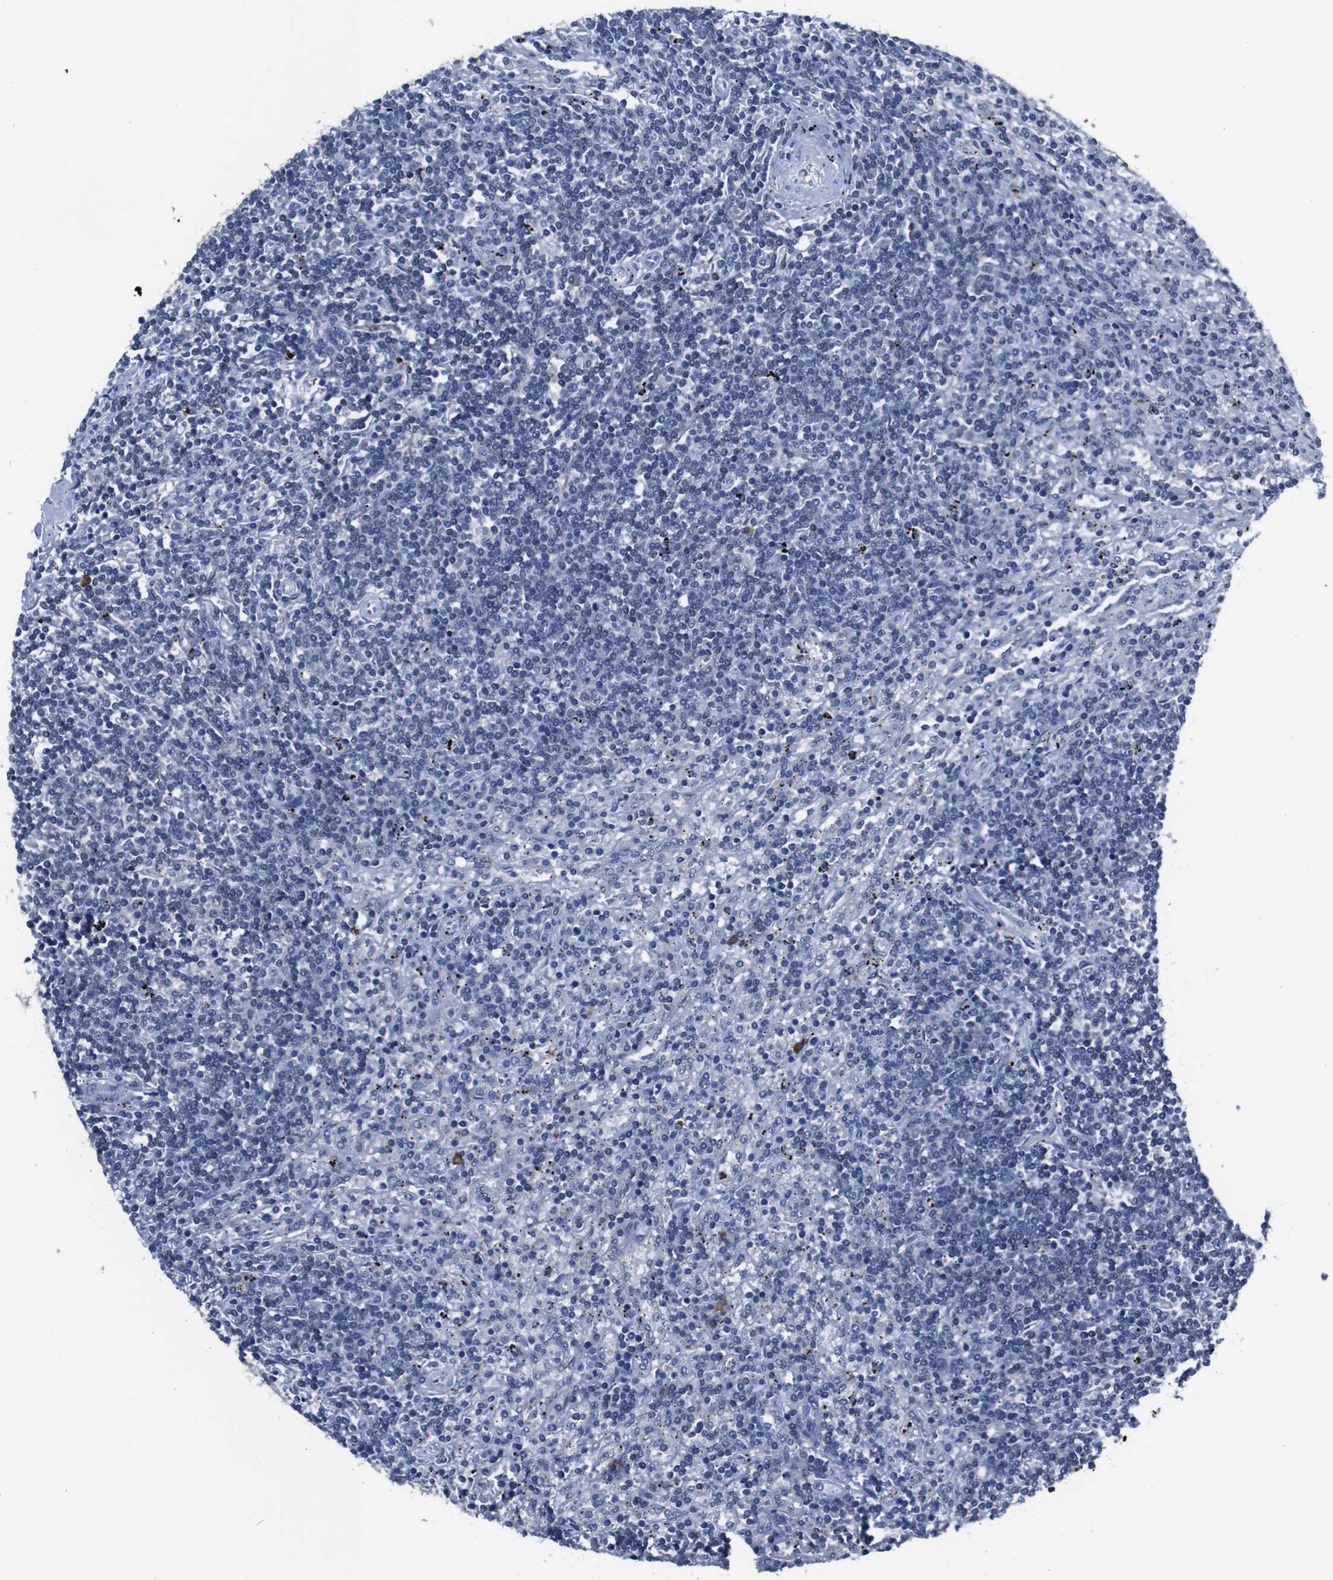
{"staining": {"intensity": "negative", "quantity": "none", "location": "none"}, "tissue": "lymphoma", "cell_type": "Tumor cells", "image_type": "cancer", "snomed": [{"axis": "morphology", "description": "Malignant lymphoma, non-Hodgkin's type, Low grade"}, {"axis": "topography", "description": "Spleen"}], "caption": "Tumor cells are negative for protein expression in human low-grade malignant lymphoma, non-Hodgkin's type.", "gene": "SEMA4B", "patient": {"sex": "male", "age": 76}}